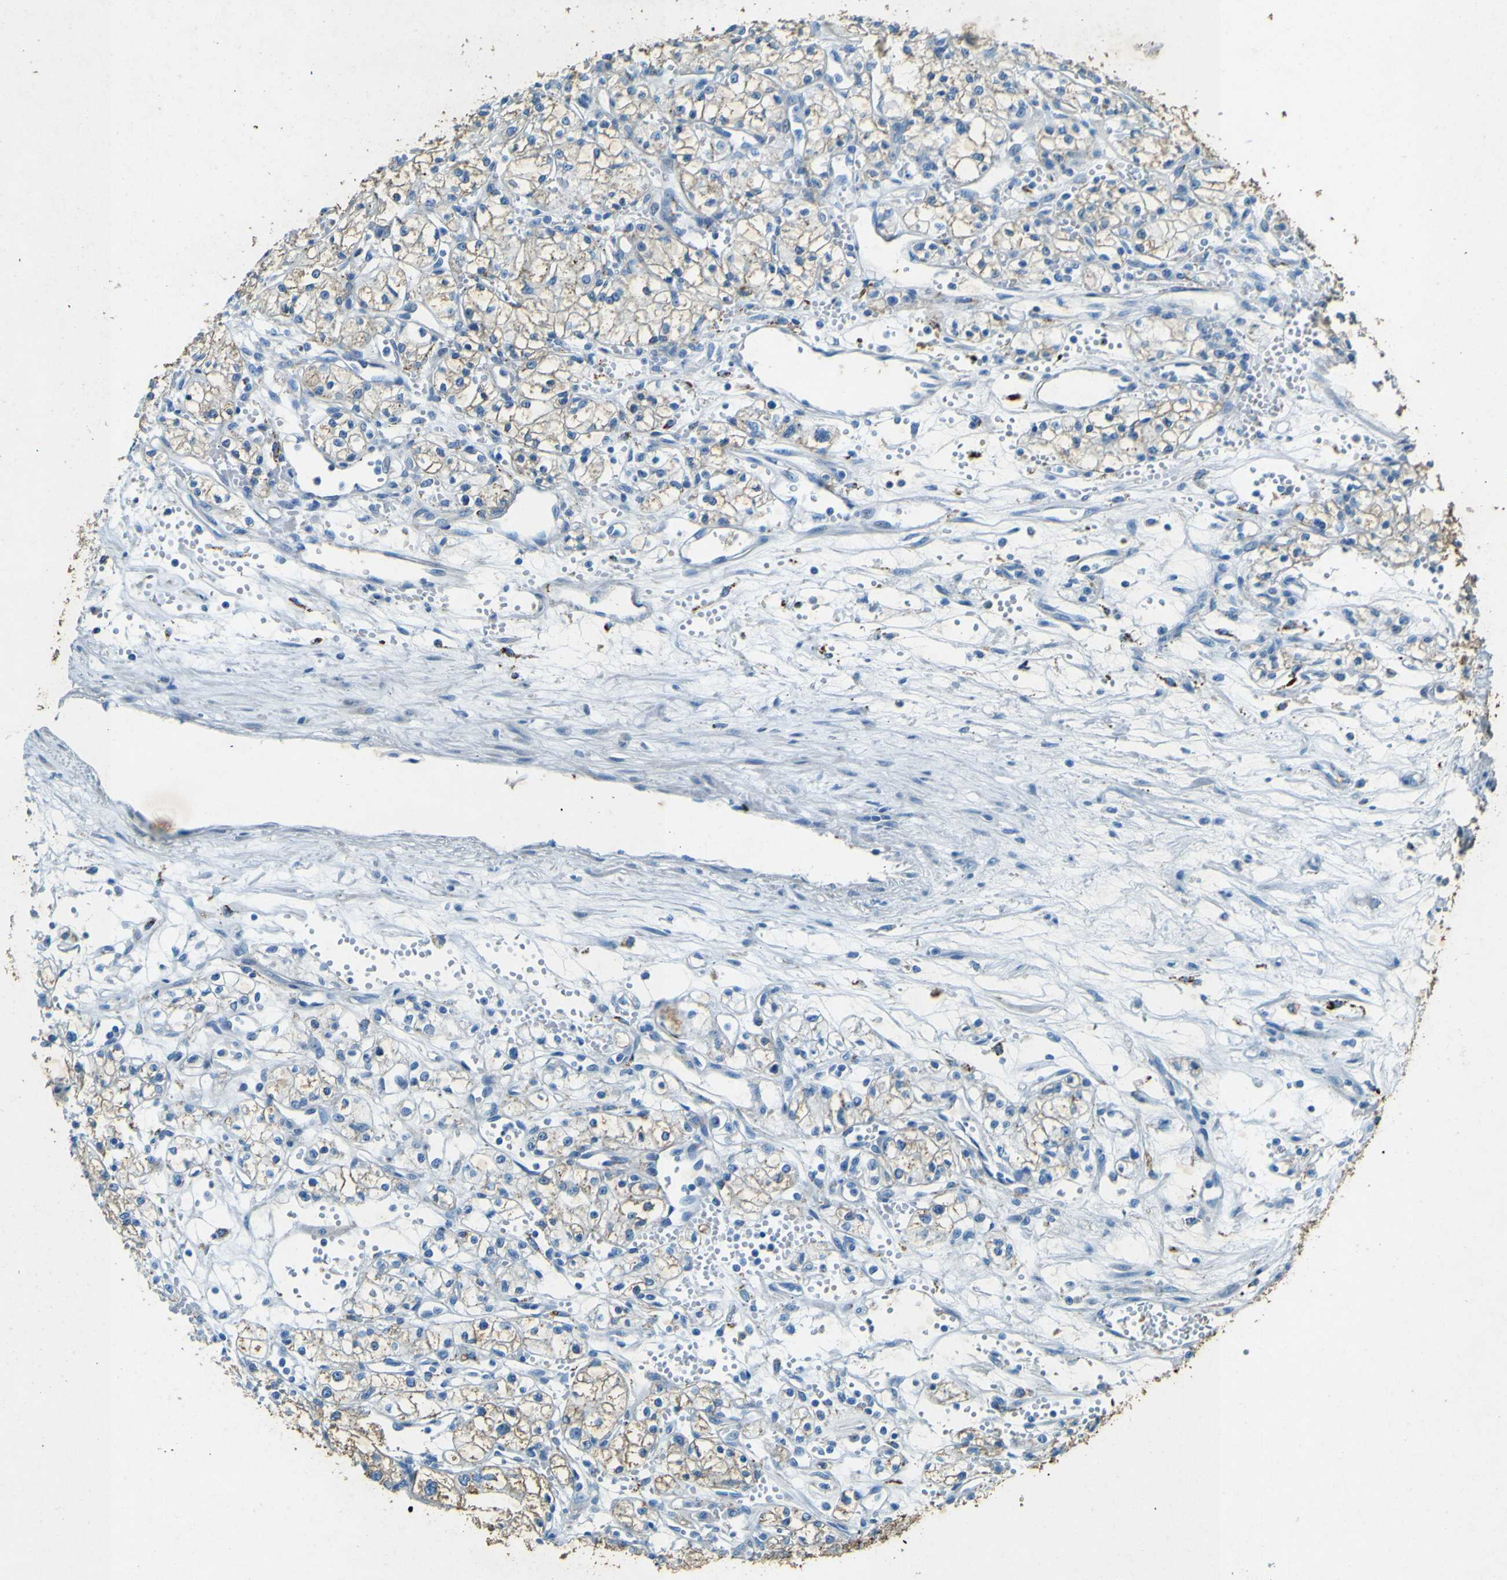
{"staining": {"intensity": "weak", "quantity": ">75%", "location": "cytoplasmic/membranous"}, "tissue": "renal cancer", "cell_type": "Tumor cells", "image_type": "cancer", "snomed": [{"axis": "morphology", "description": "Normal tissue, NOS"}, {"axis": "morphology", "description": "Adenocarcinoma, NOS"}, {"axis": "topography", "description": "Kidney"}], "caption": "This is an image of immunohistochemistry (IHC) staining of renal cancer (adenocarcinoma), which shows weak staining in the cytoplasmic/membranous of tumor cells.", "gene": "PDE9A", "patient": {"sex": "male", "age": 59}}